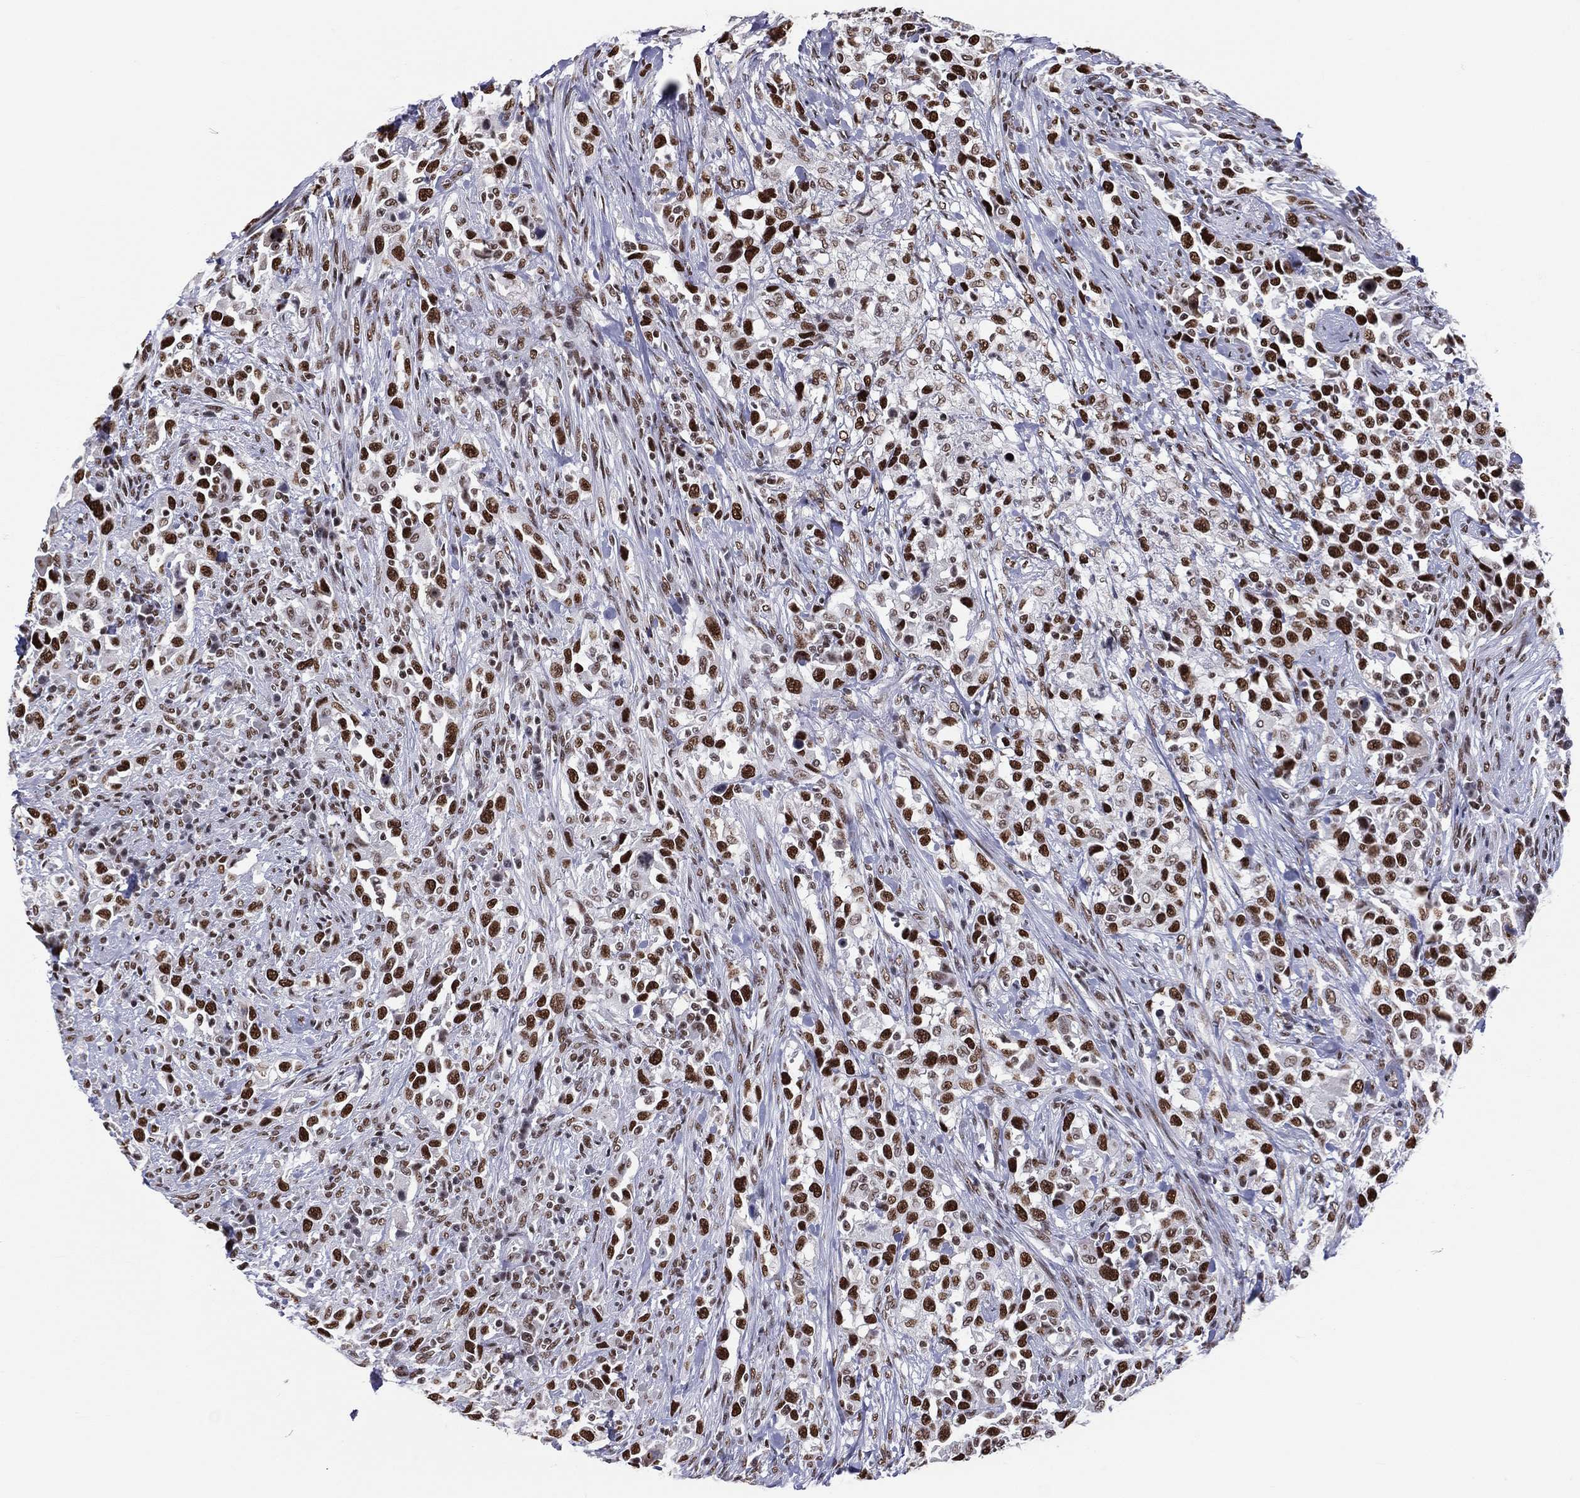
{"staining": {"intensity": "strong", "quantity": ">75%", "location": "nuclear"}, "tissue": "urothelial cancer", "cell_type": "Tumor cells", "image_type": "cancer", "snomed": [{"axis": "morphology", "description": "Urothelial carcinoma, NOS"}, {"axis": "morphology", "description": "Urothelial carcinoma, High grade"}, {"axis": "topography", "description": "Urinary bladder"}], "caption": "Human urothelial cancer stained for a protein (brown) displays strong nuclear positive staining in approximately >75% of tumor cells.", "gene": "ZNF7", "patient": {"sex": "female", "age": 64}}